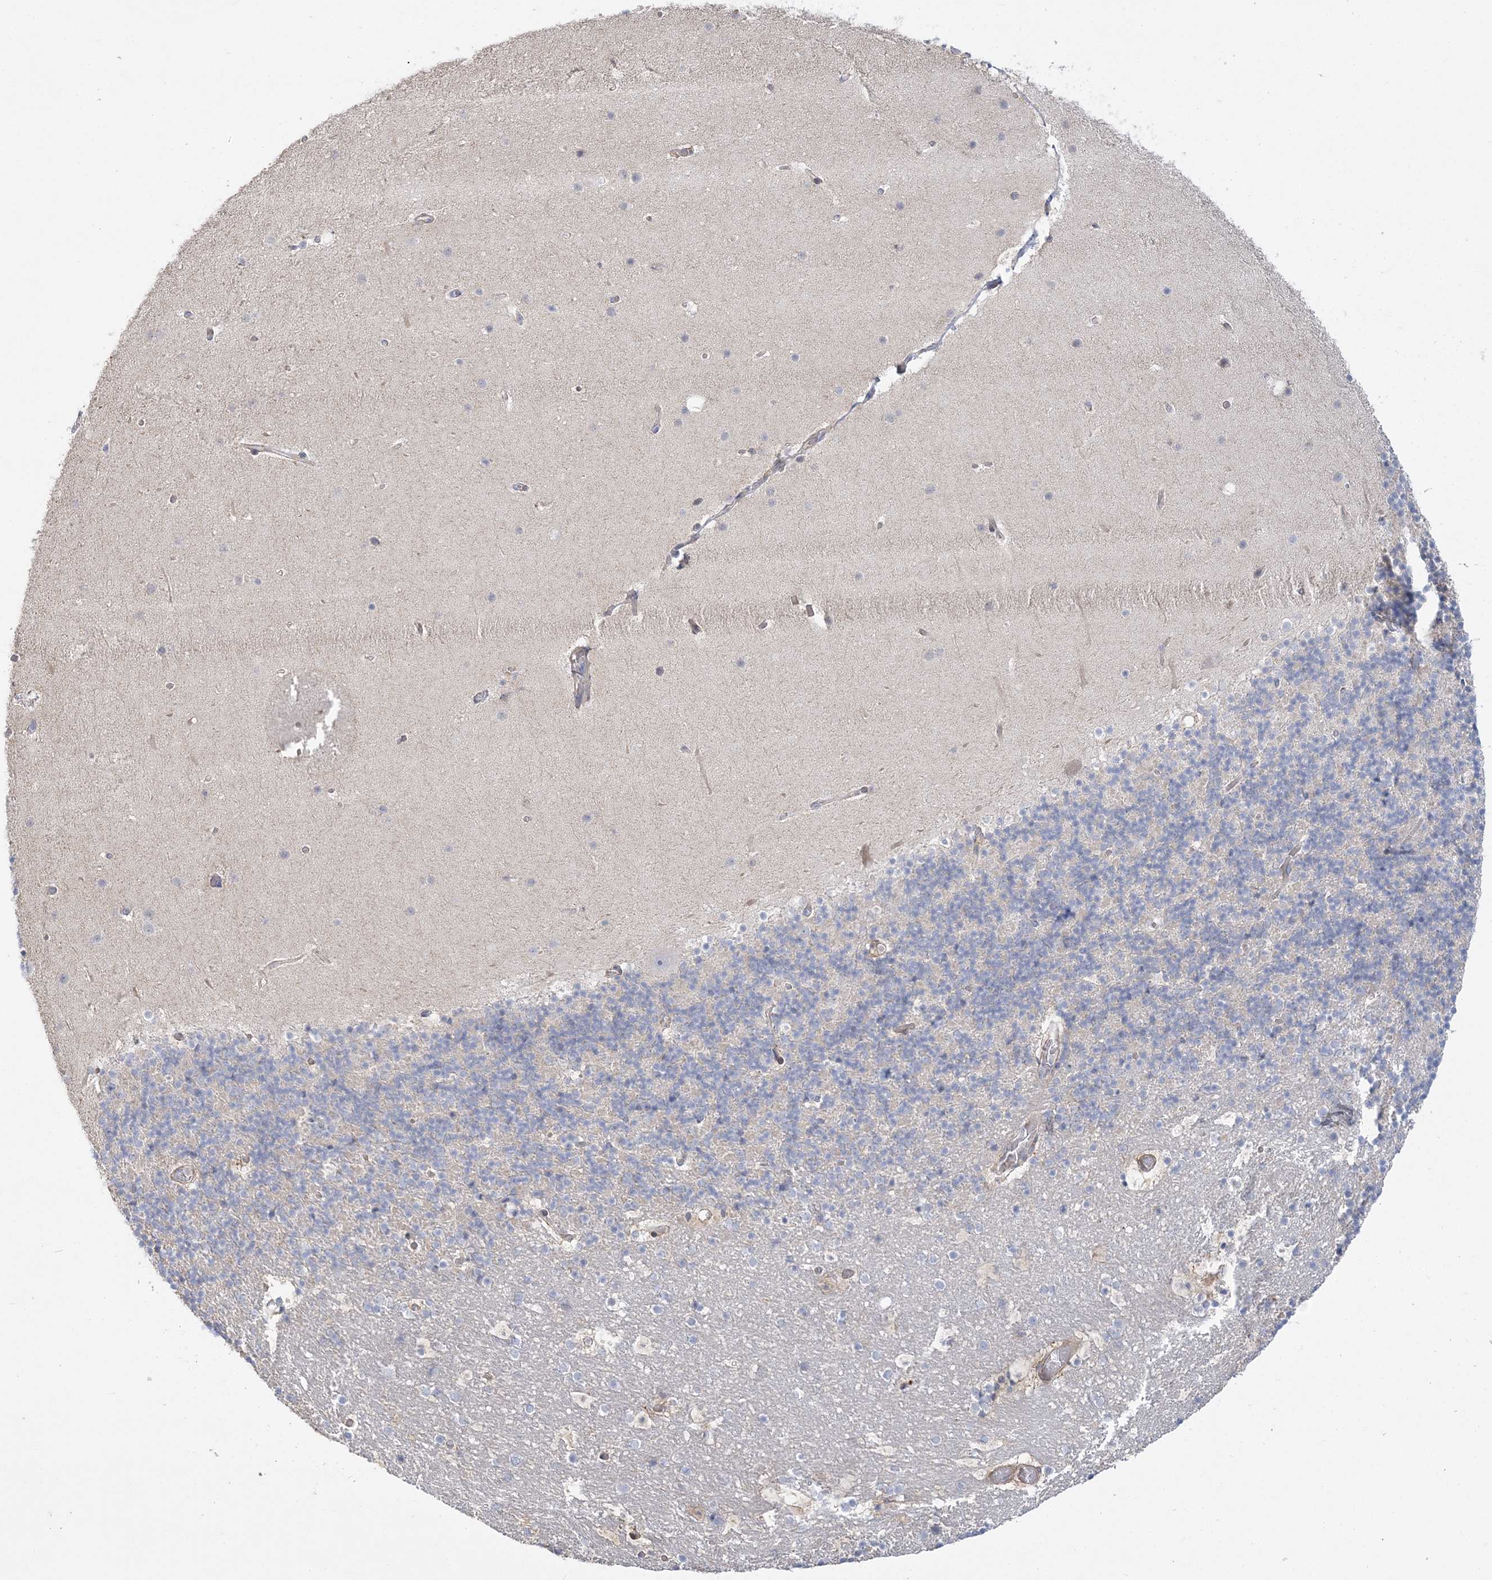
{"staining": {"intensity": "negative", "quantity": "none", "location": "none"}, "tissue": "cerebellum", "cell_type": "Cells in granular layer", "image_type": "normal", "snomed": [{"axis": "morphology", "description": "Normal tissue, NOS"}, {"axis": "topography", "description": "Cerebellum"}], "caption": "A high-resolution photomicrograph shows immunohistochemistry staining of benign cerebellum, which displays no significant staining in cells in granular layer.", "gene": "HAAO", "patient": {"sex": "male", "age": 57}}